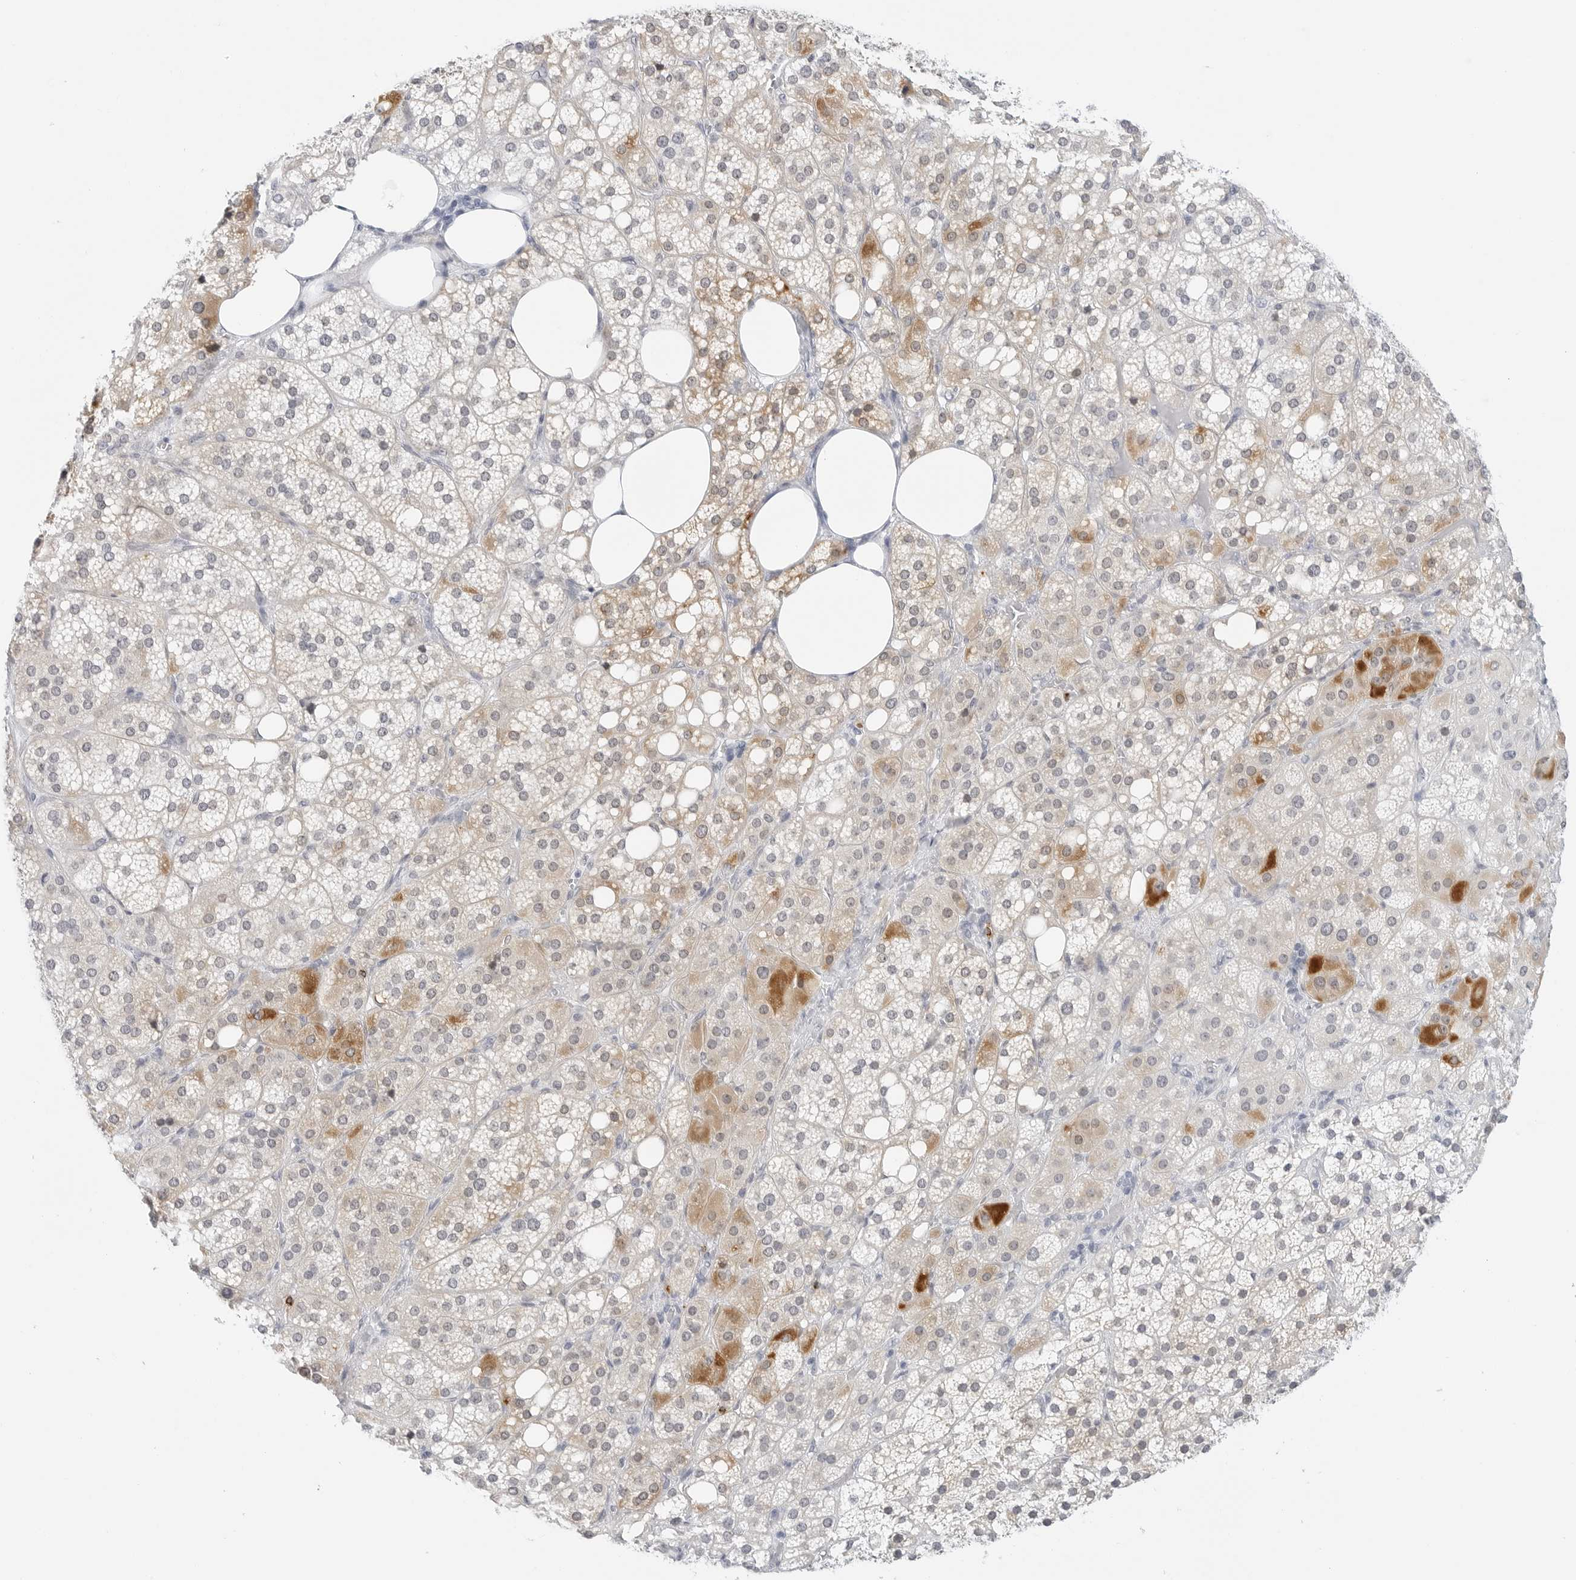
{"staining": {"intensity": "strong", "quantity": "<25%", "location": "cytoplasmic/membranous"}, "tissue": "adrenal gland", "cell_type": "Glandular cells", "image_type": "normal", "snomed": [{"axis": "morphology", "description": "Normal tissue, NOS"}, {"axis": "topography", "description": "Adrenal gland"}], "caption": "Human adrenal gland stained with a brown dye shows strong cytoplasmic/membranous positive staining in about <25% of glandular cells.", "gene": "HSPB7", "patient": {"sex": "female", "age": 59}}